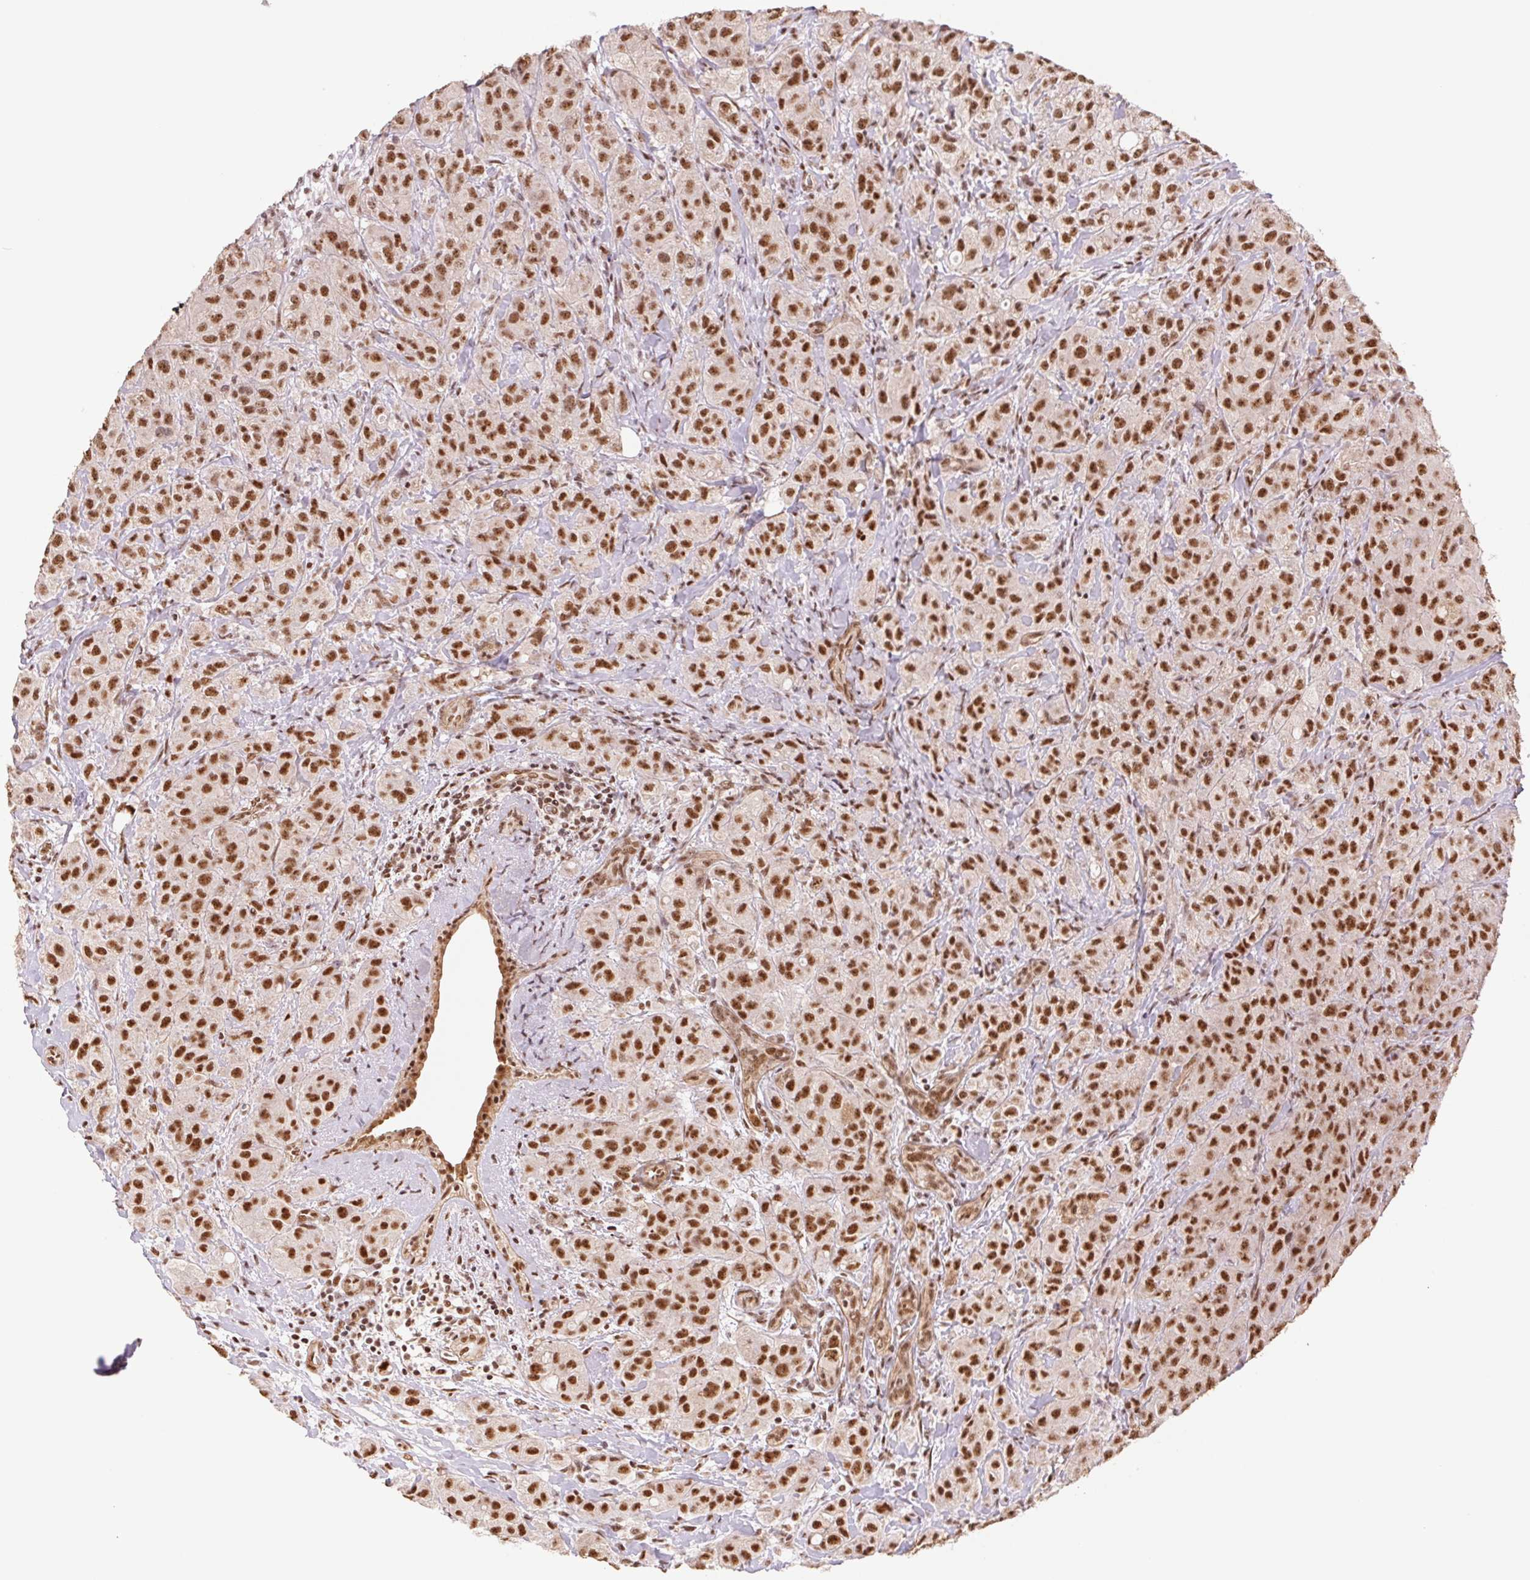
{"staining": {"intensity": "strong", "quantity": ">75%", "location": "nuclear"}, "tissue": "breast cancer", "cell_type": "Tumor cells", "image_type": "cancer", "snomed": [{"axis": "morphology", "description": "Normal tissue, NOS"}, {"axis": "morphology", "description": "Duct carcinoma"}, {"axis": "topography", "description": "Breast"}], "caption": "Breast intraductal carcinoma stained with a protein marker exhibits strong staining in tumor cells.", "gene": "CWC25", "patient": {"sex": "female", "age": 43}}